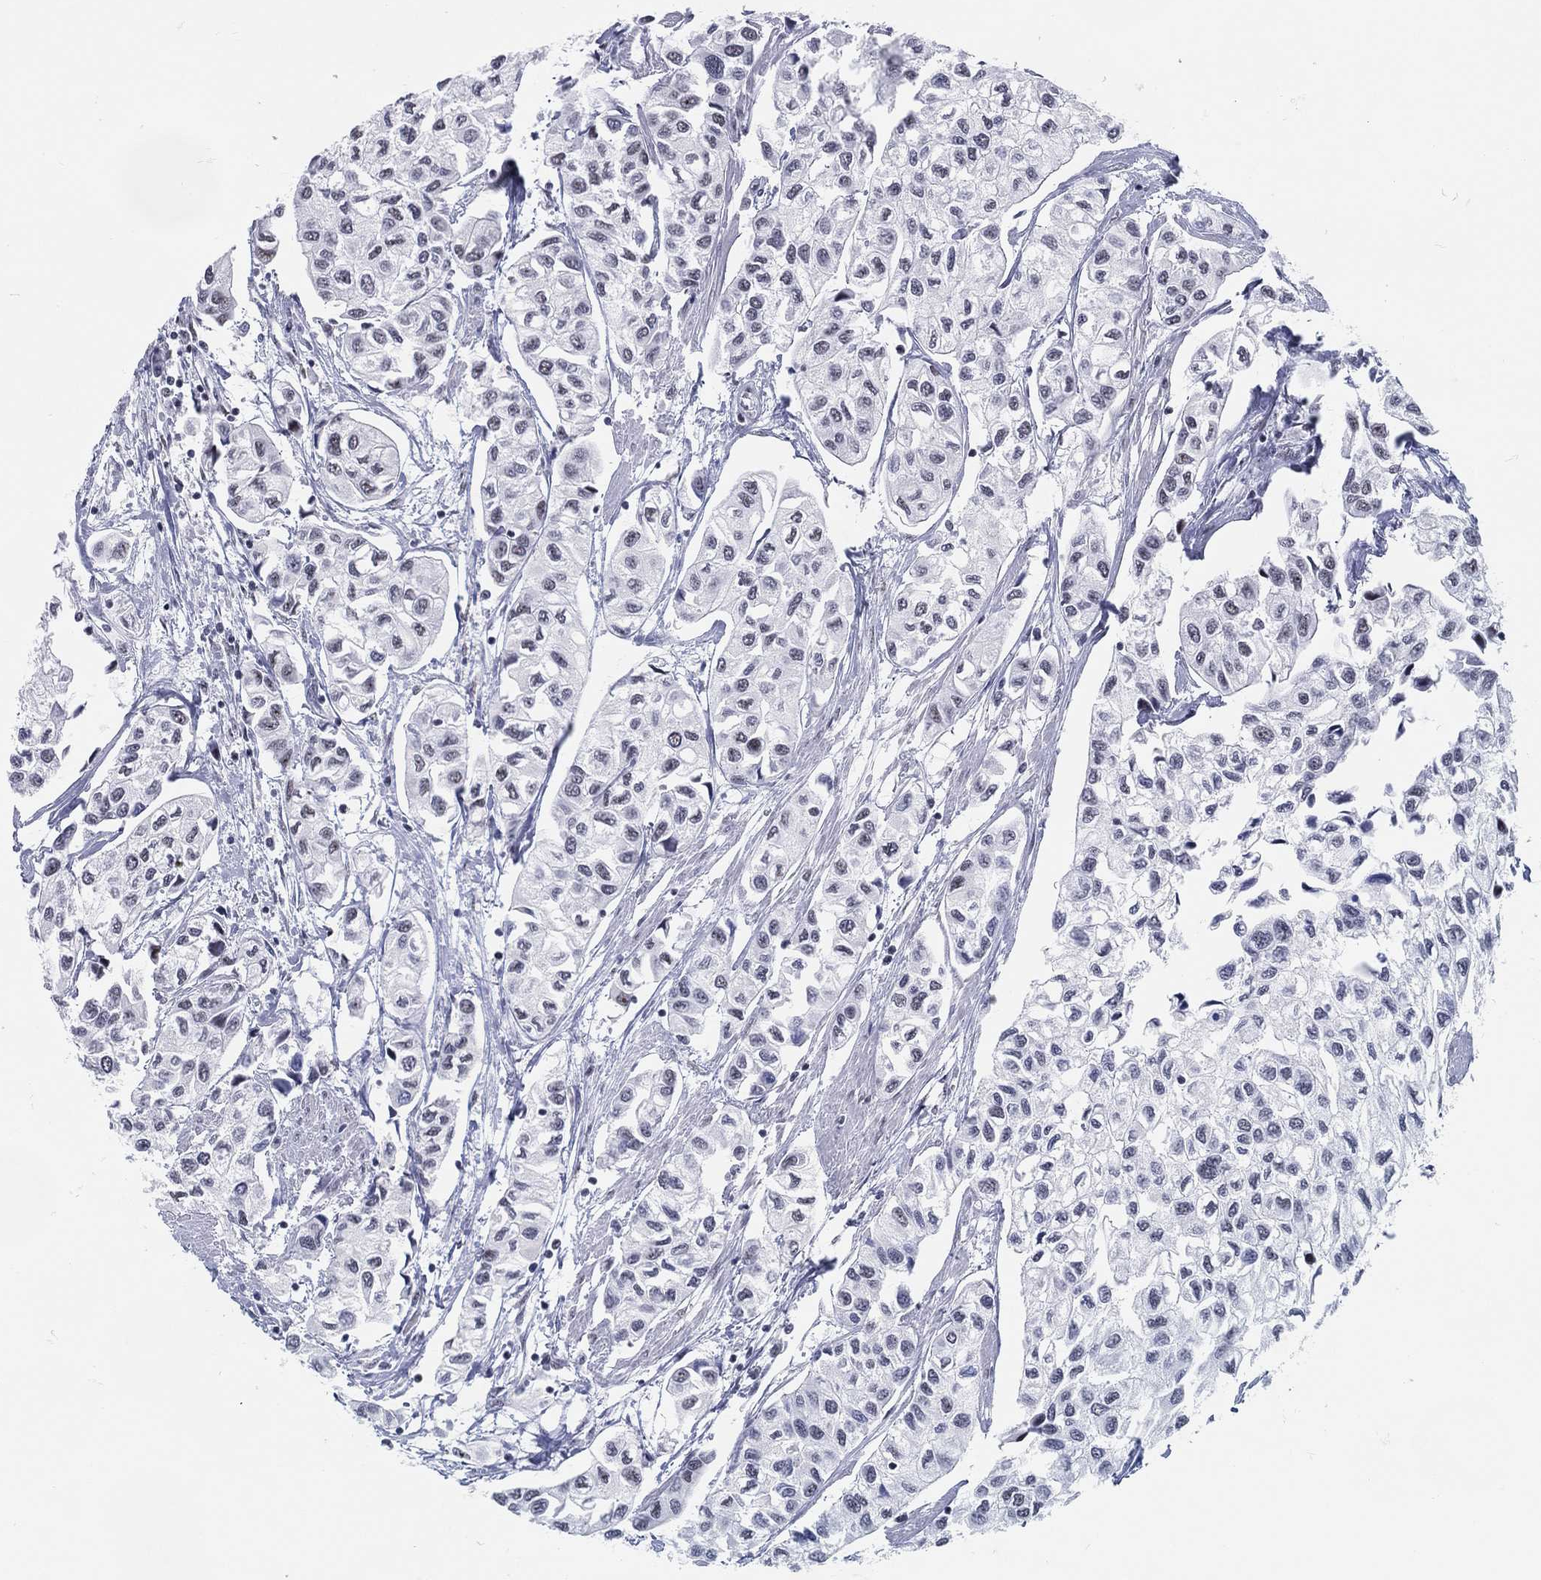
{"staining": {"intensity": "negative", "quantity": "none", "location": "none"}, "tissue": "urothelial cancer", "cell_type": "Tumor cells", "image_type": "cancer", "snomed": [{"axis": "morphology", "description": "Urothelial carcinoma, High grade"}, {"axis": "topography", "description": "Urinary bladder"}], "caption": "High-grade urothelial carcinoma stained for a protein using IHC exhibits no positivity tumor cells.", "gene": "MAPK8IP1", "patient": {"sex": "male", "age": 73}}